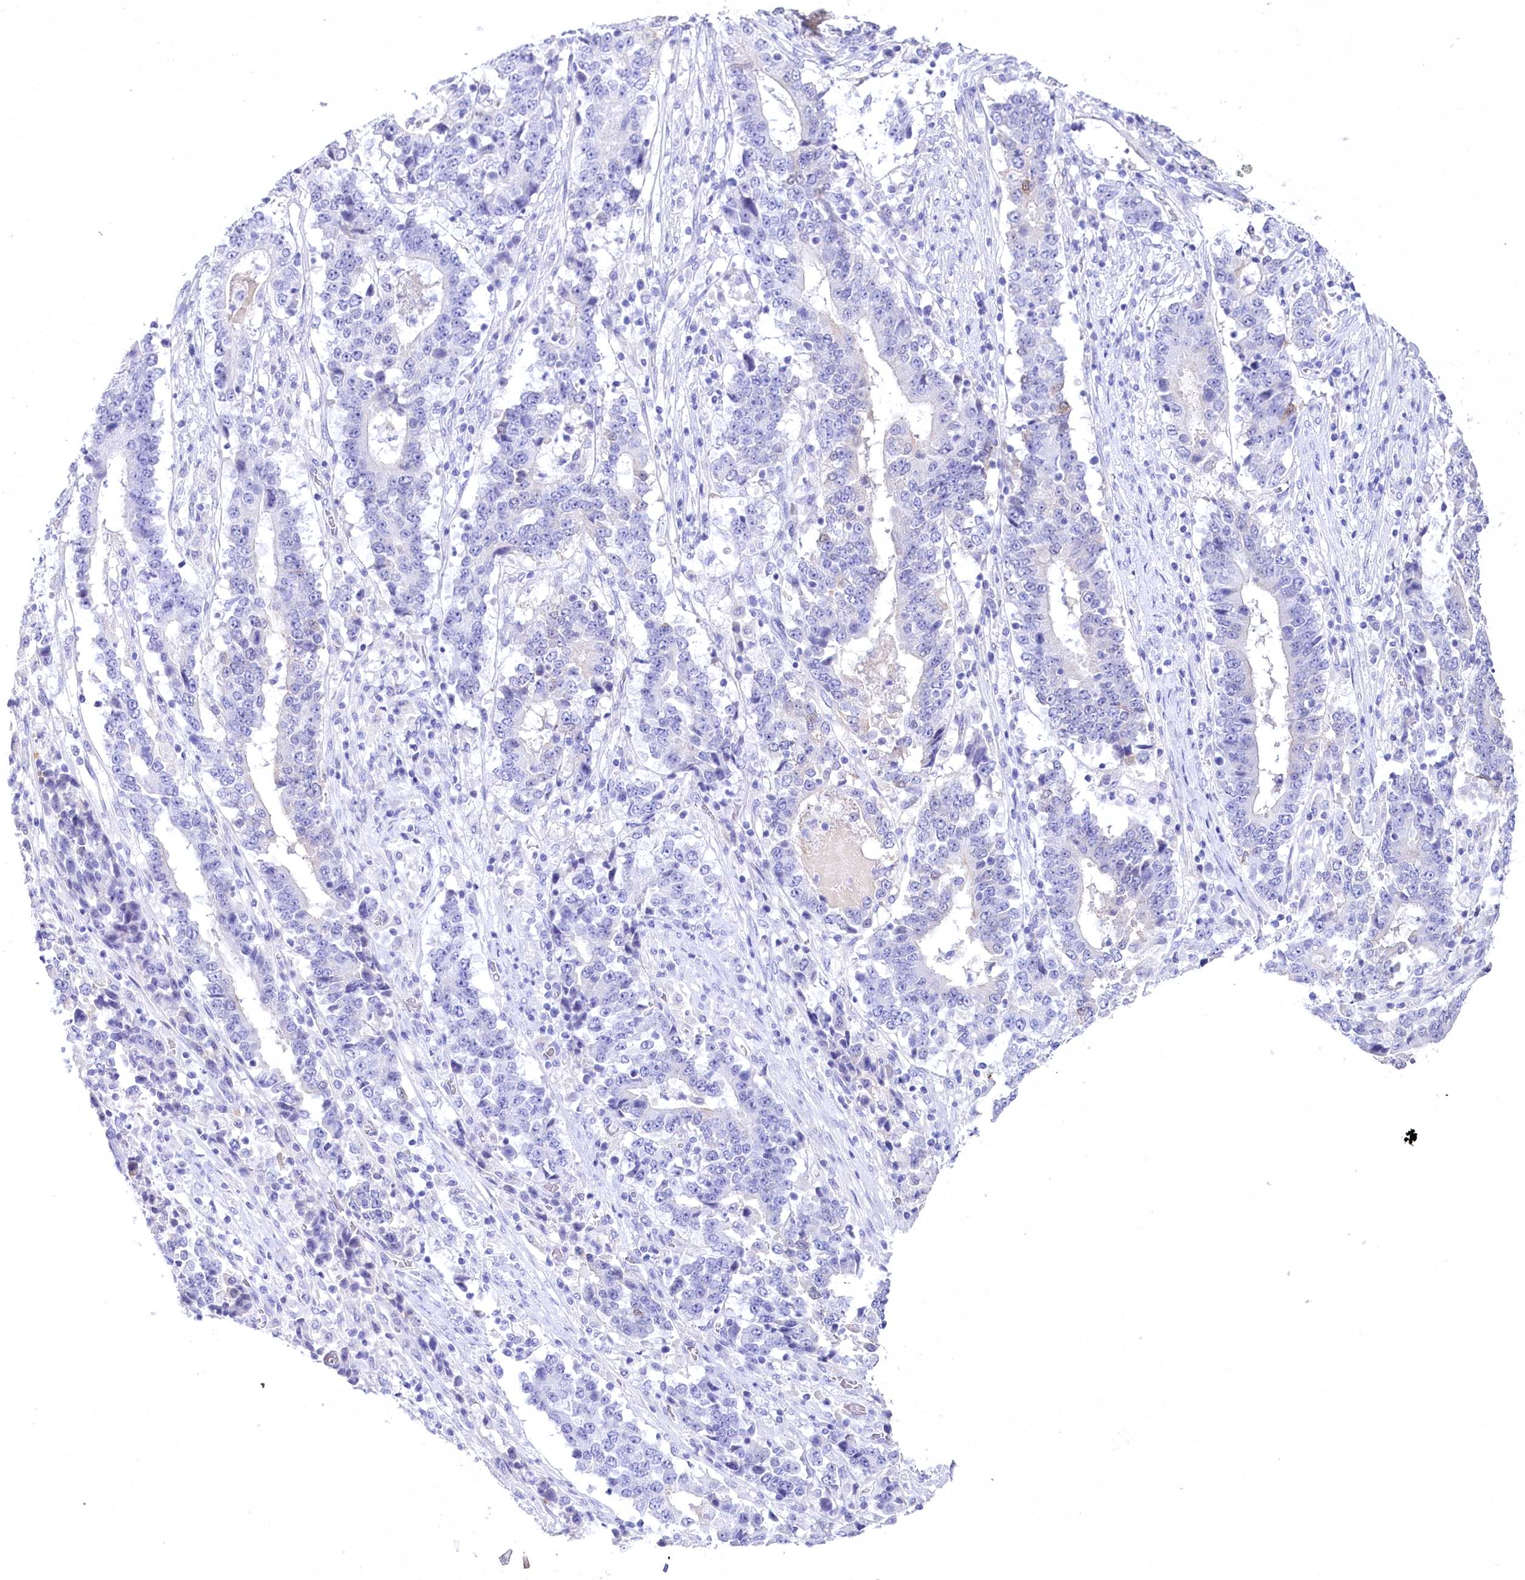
{"staining": {"intensity": "negative", "quantity": "none", "location": "none"}, "tissue": "stomach cancer", "cell_type": "Tumor cells", "image_type": "cancer", "snomed": [{"axis": "morphology", "description": "Adenocarcinoma, NOS"}, {"axis": "topography", "description": "Stomach"}], "caption": "Stomach cancer stained for a protein using IHC shows no expression tumor cells.", "gene": "PBLD", "patient": {"sex": "male", "age": 59}}